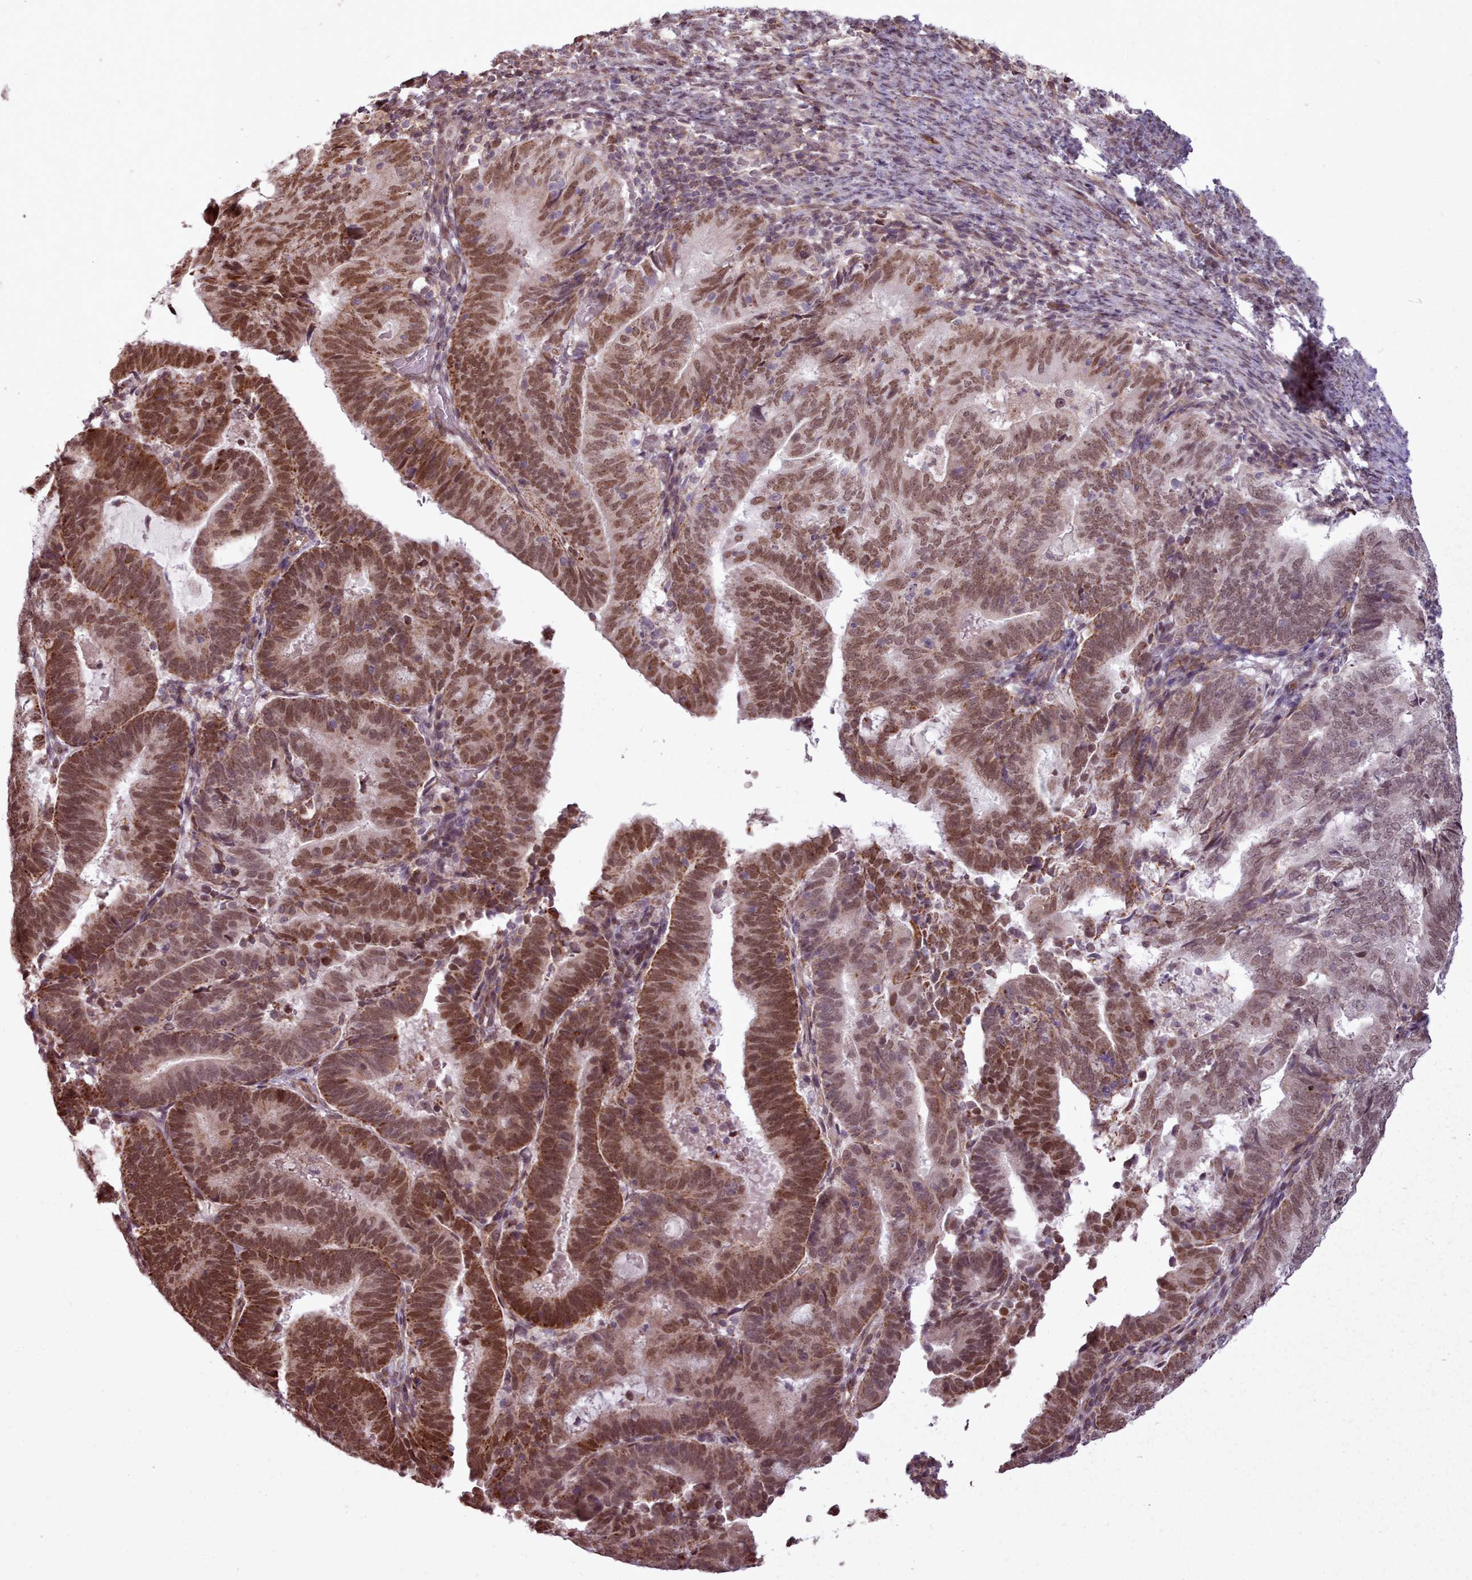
{"staining": {"intensity": "moderate", "quantity": ">75%", "location": "cytoplasmic/membranous,nuclear"}, "tissue": "endometrial cancer", "cell_type": "Tumor cells", "image_type": "cancer", "snomed": [{"axis": "morphology", "description": "Adenocarcinoma, NOS"}, {"axis": "topography", "description": "Endometrium"}], "caption": "Human adenocarcinoma (endometrial) stained with a brown dye reveals moderate cytoplasmic/membranous and nuclear positive expression in approximately >75% of tumor cells.", "gene": "ZMYM4", "patient": {"sex": "female", "age": 70}}